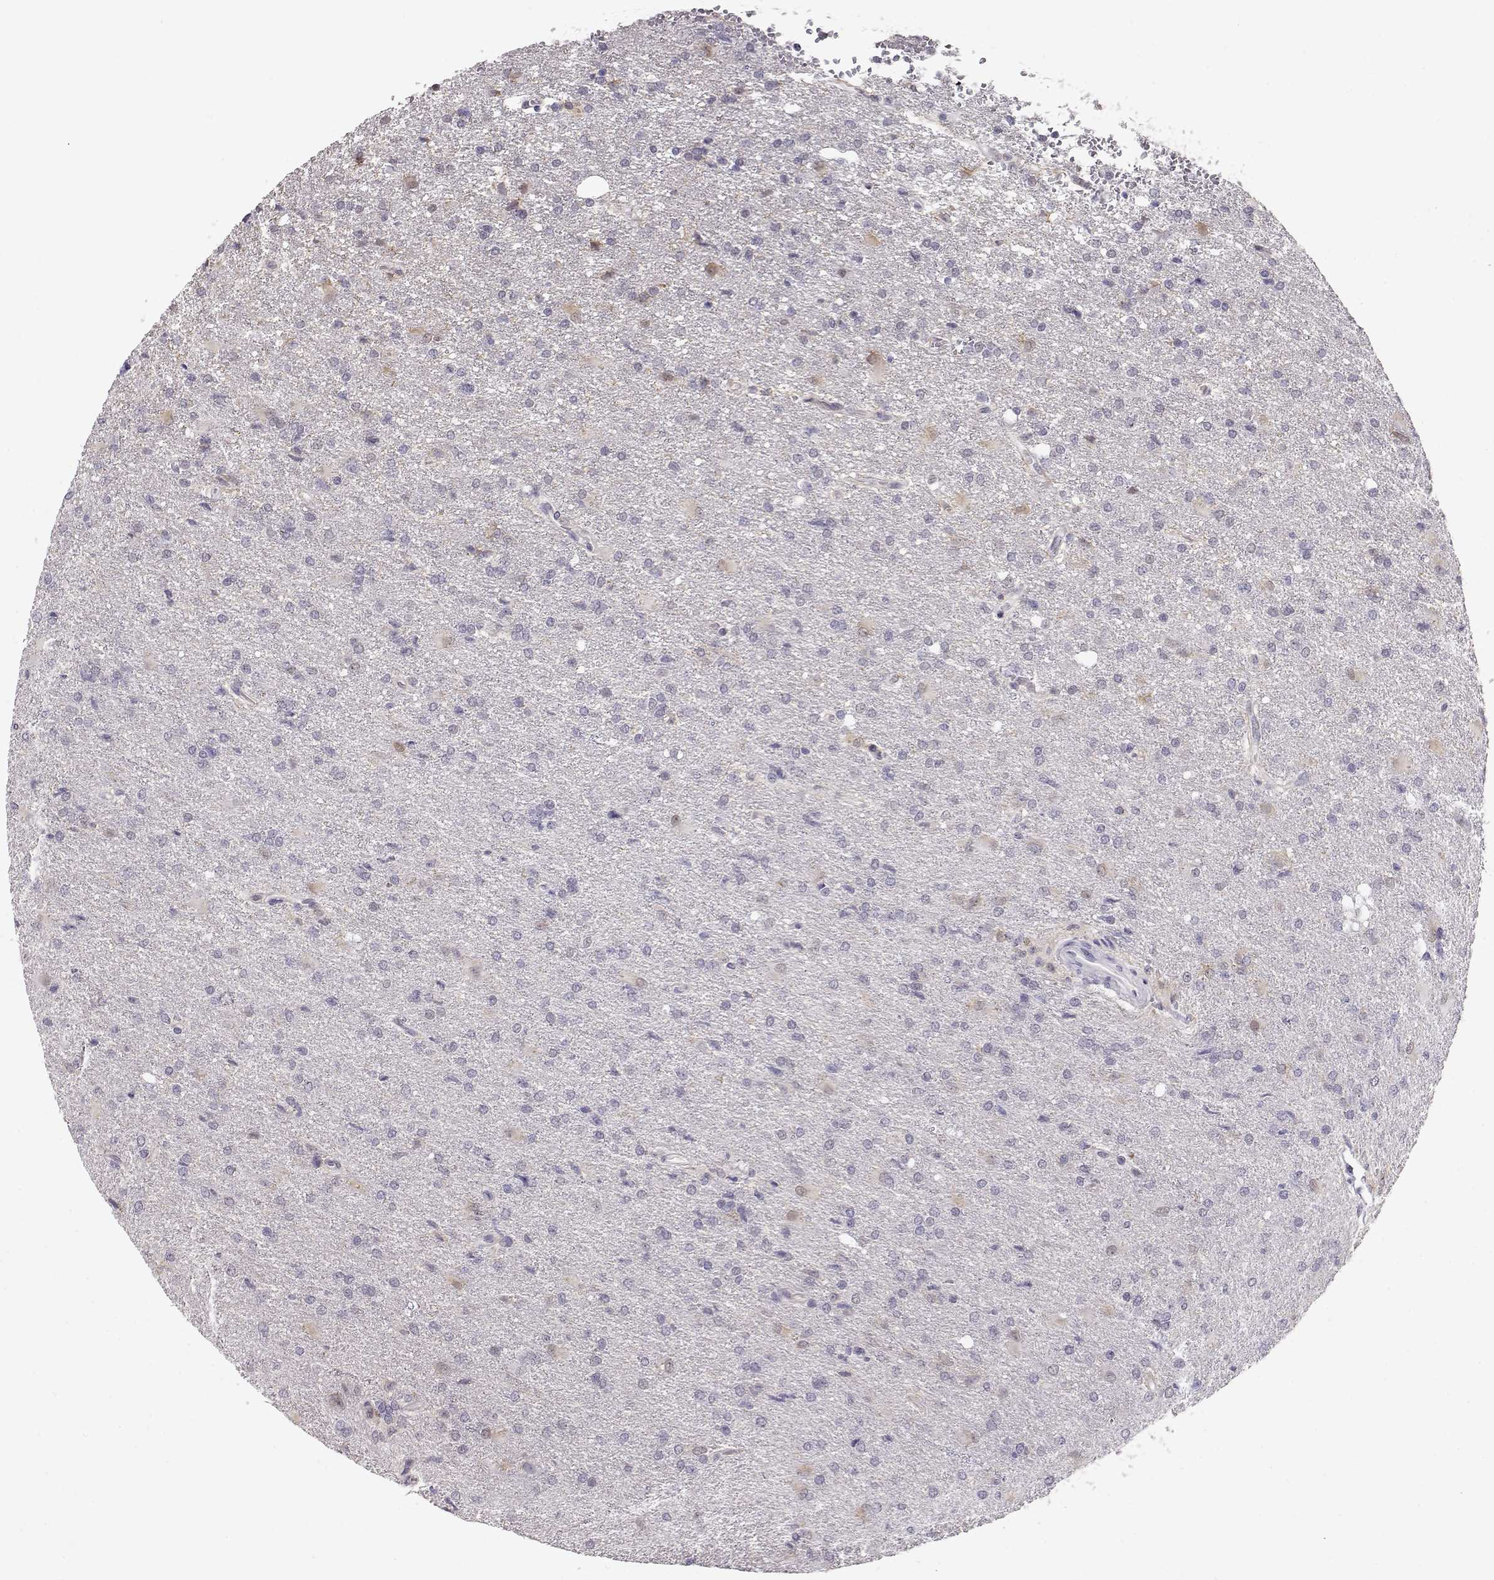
{"staining": {"intensity": "negative", "quantity": "none", "location": "none"}, "tissue": "glioma", "cell_type": "Tumor cells", "image_type": "cancer", "snomed": [{"axis": "morphology", "description": "Glioma, malignant, High grade"}, {"axis": "topography", "description": "Brain"}], "caption": "IHC of malignant glioma (high-grade) shows no staining in tumor cells.", "gene": "TEPP", "patient": {"sex": "male", "age": 68}}